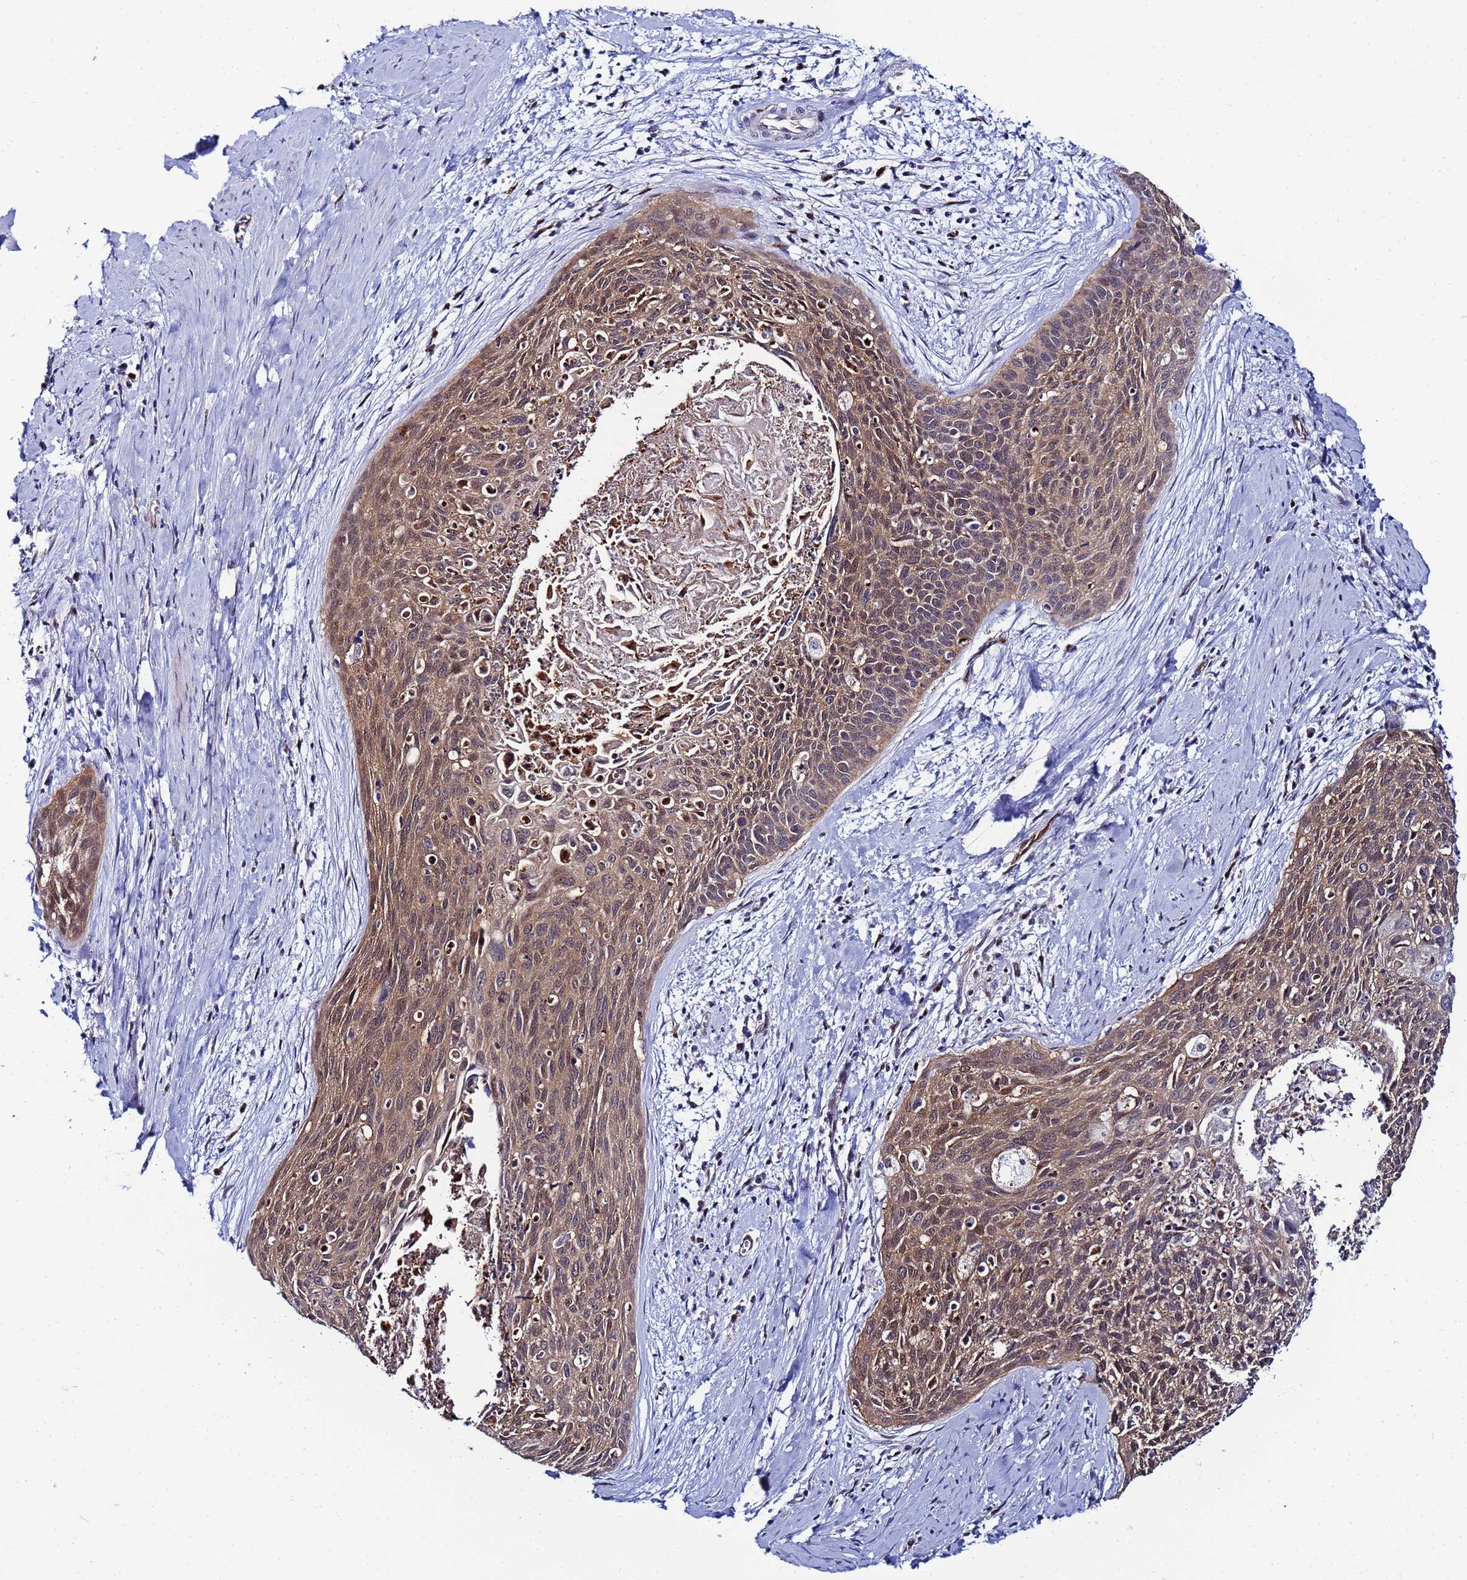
{"staining": {"intensity": "strong", "quantity": ">75%", "location": "cytoplasmic/membranous,nuclear"}, "tissue": "cervical cancer", "cell_type": "Tumor cells", "image_type": "cancer", "snomed": [{"axis": "morphology", "description": "Squamous cell carcinoma, NOS"}, {"axis": "topography", "description": "Cervix"}], "caption": "Approximately >75% of tumor cells in human cervical cancer exhibit strong cytoplasmic/membranous and nuclear protein positivity as visualized by brown immunohistochemical staining.", "gene": "SLC25A37", "patient": {"sex": "female", "age": 55}}